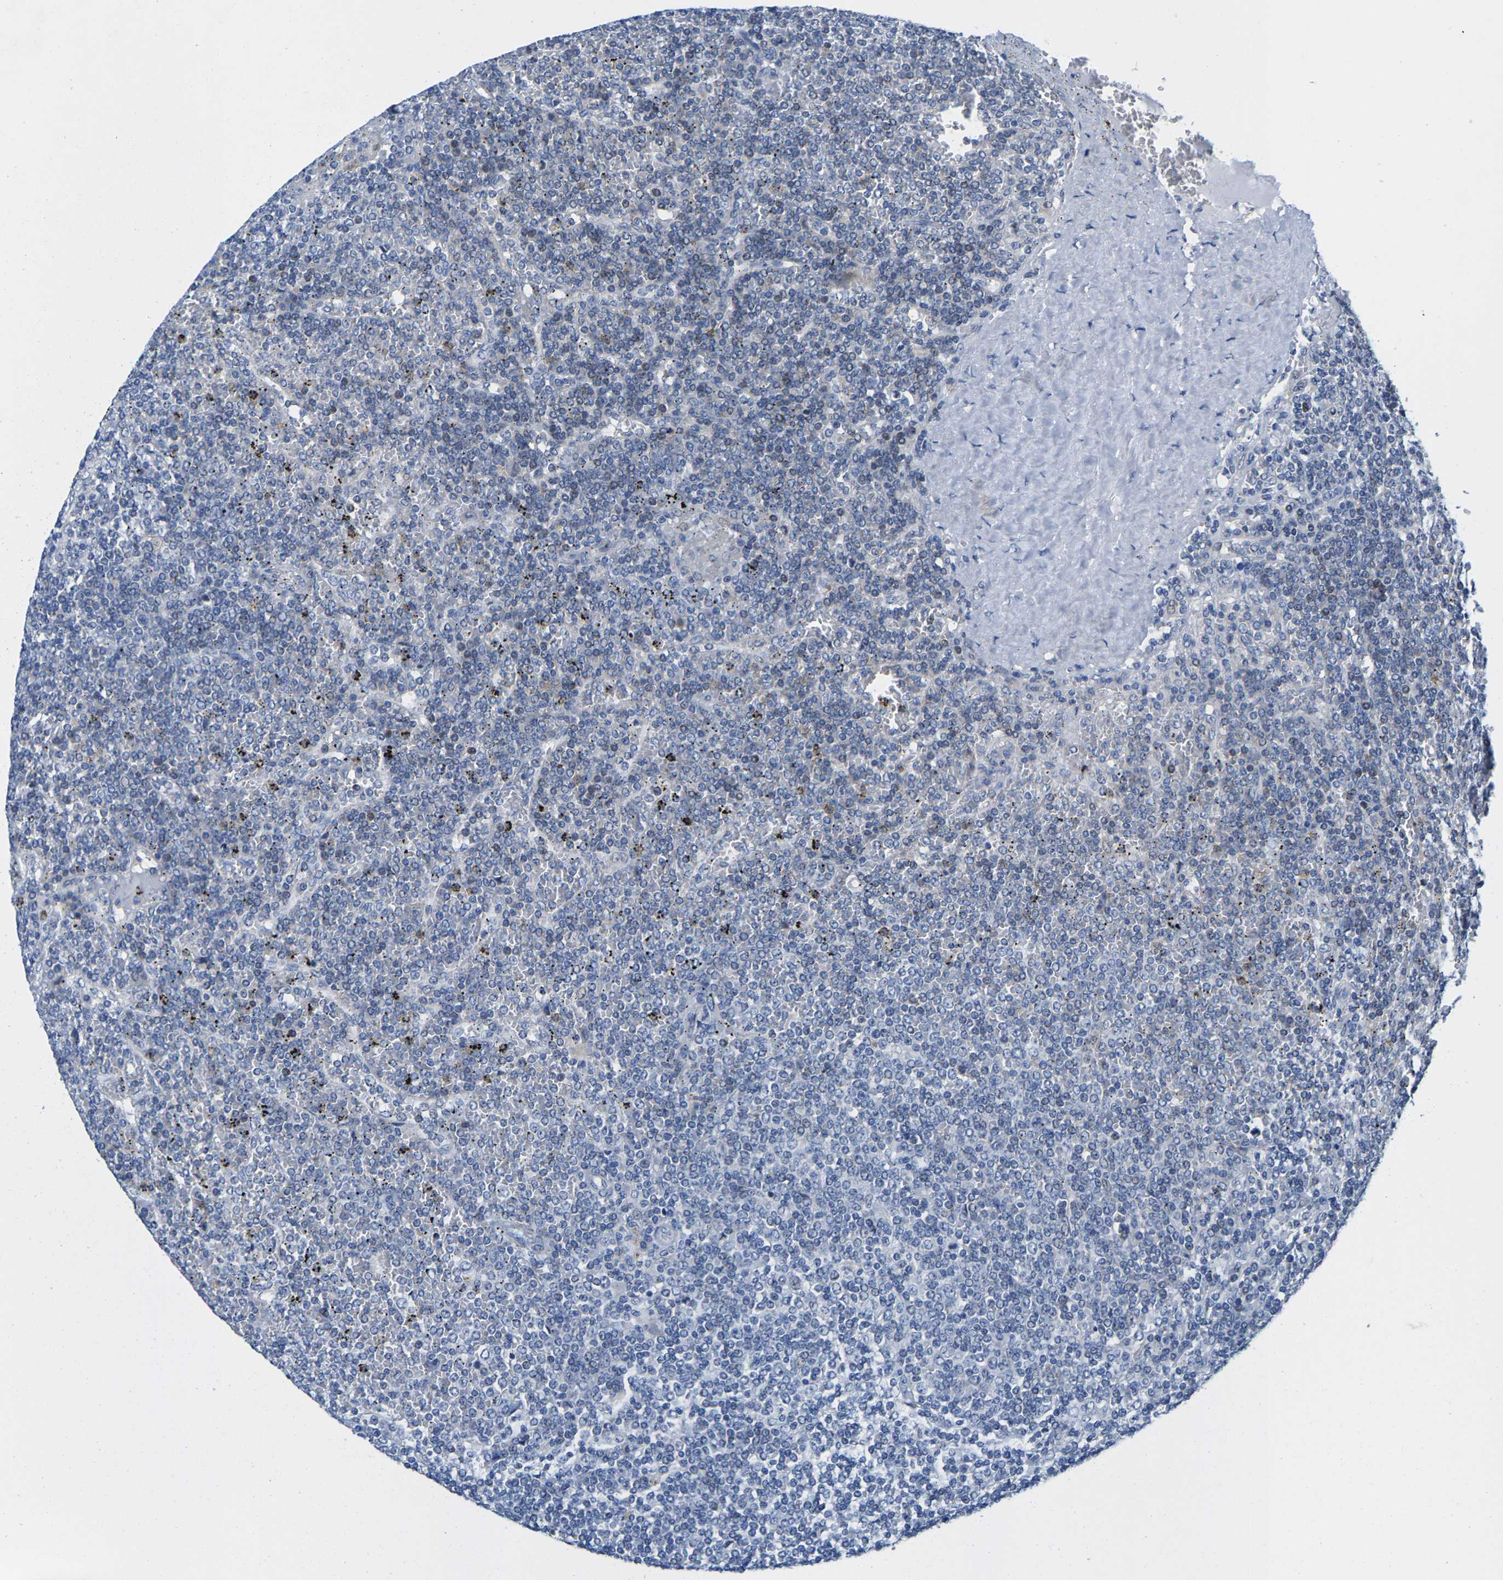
{"staining": {"intensity": "weak", "quantity": "<25%", "location": "cytoplasmic/membranous"}, "tissue": "lymphoma", "cell_type": "Tumor cells", "image_type": "cancer", "snomed": [{"axis": "morphology", "description": "Malignant lymphoma, non-Hodgkin's type, Low grade"}, {"axis": "topography", "description": "Spleen"}], "caption": "A histopathology image of human lymphoma is negative for staining in tumor cells.", "gene": "KLHL1", "patient": {"sex": "female", "age": 19}}